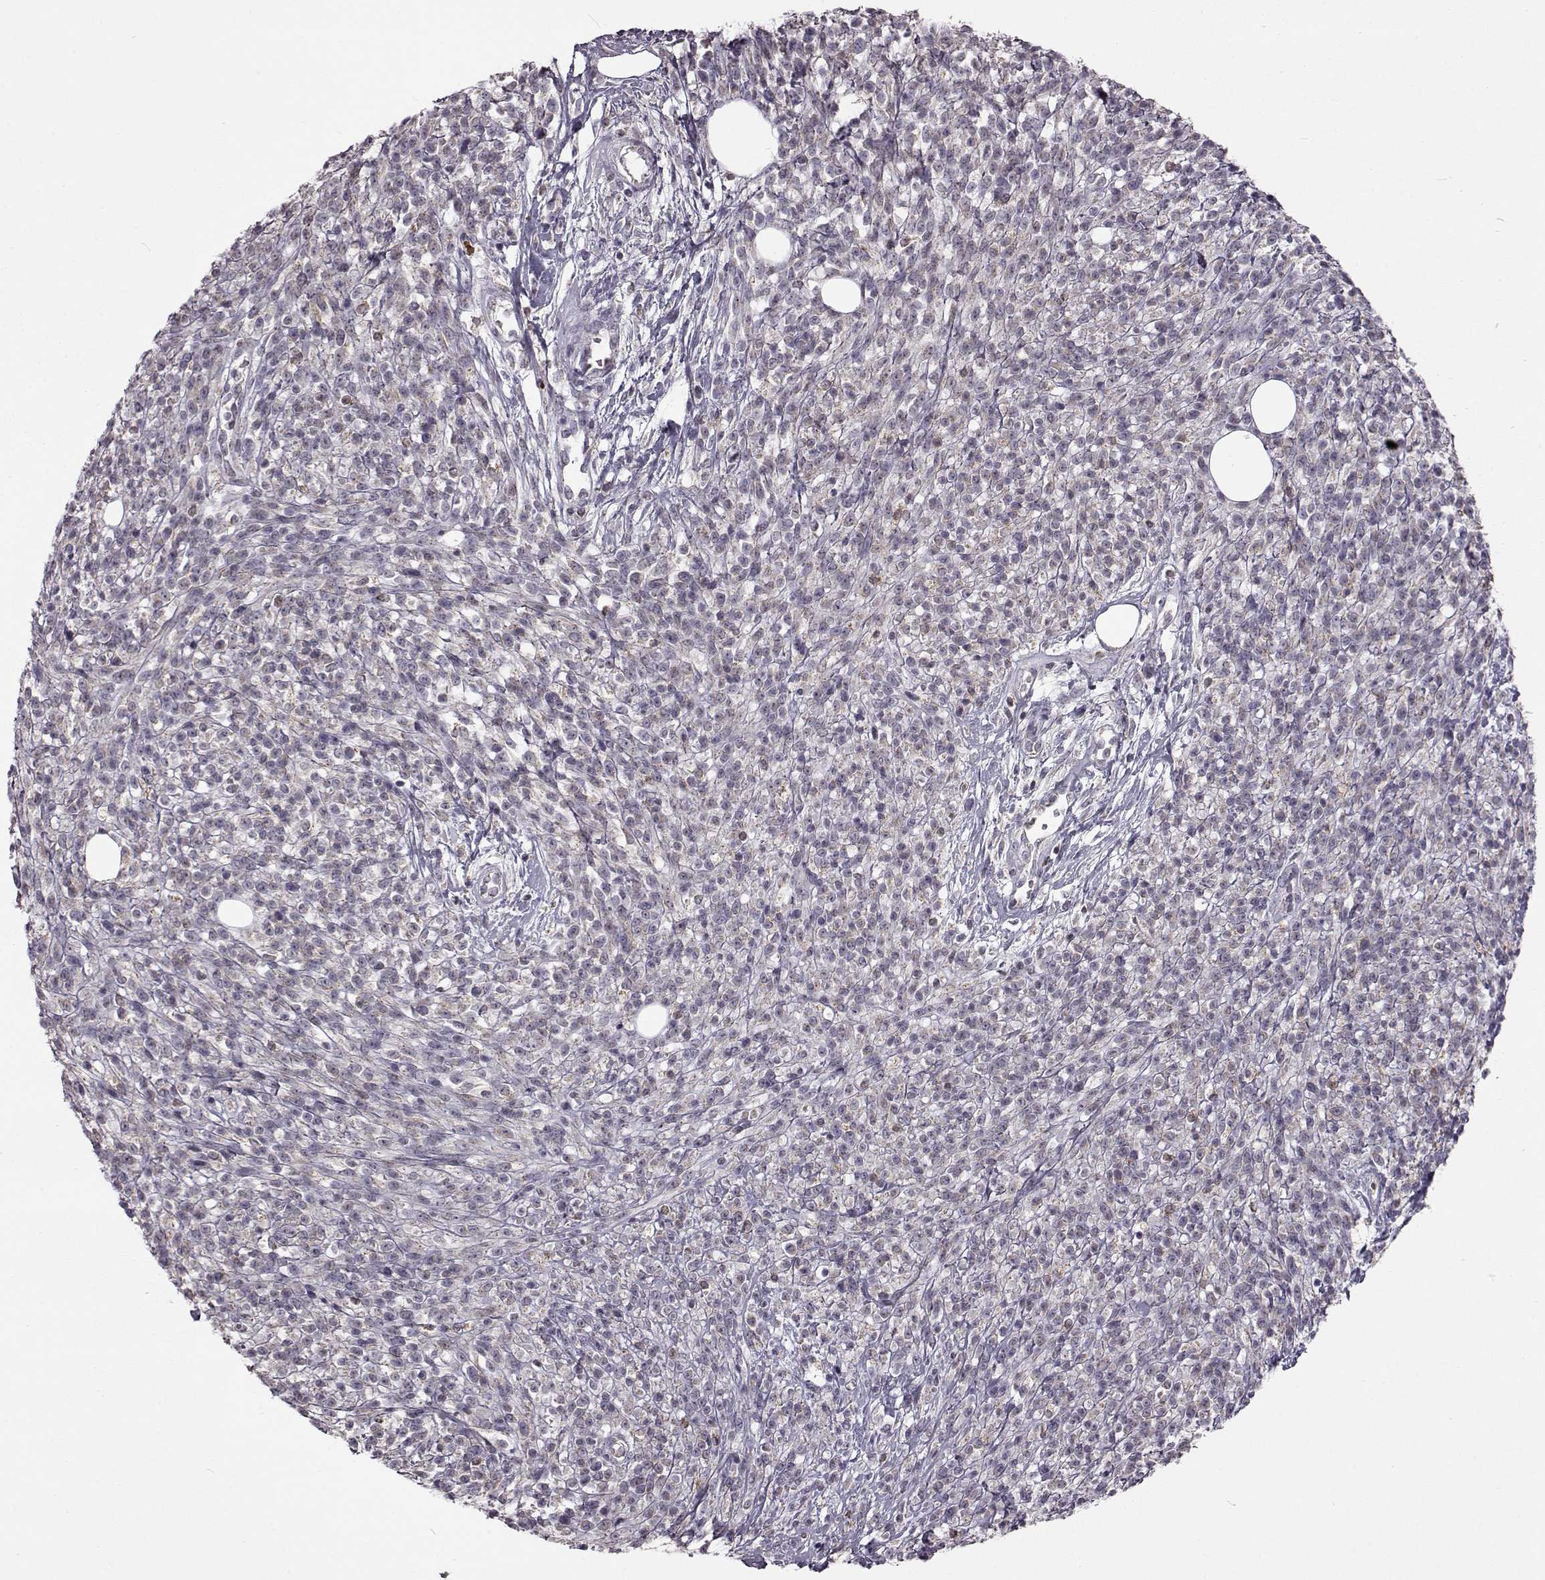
{"staining": {"intensity": "negative", "quantity": "none", "location": "none"}, "tissue": "melanoma", "cell_type": "Tumor cells", "image_type": "cancer", "snomed": [{"axis": "morphology", "description": "Malignant melanoma, NOS"}, {"axis": "topography", "description": "Skin"}, {"axis": "topography", "description": "Skin of trunk"}], "caption": "An IHC image of malignant melanoma is shown. There is no staining in tumor cells of malignant melanoma. (Brightfield microscopy of DAB (3,3'-diaminobenzidine) IHC at high magnification).", "gene": "B3GNT6", "patient": {"sex": "male", "age": 74}}